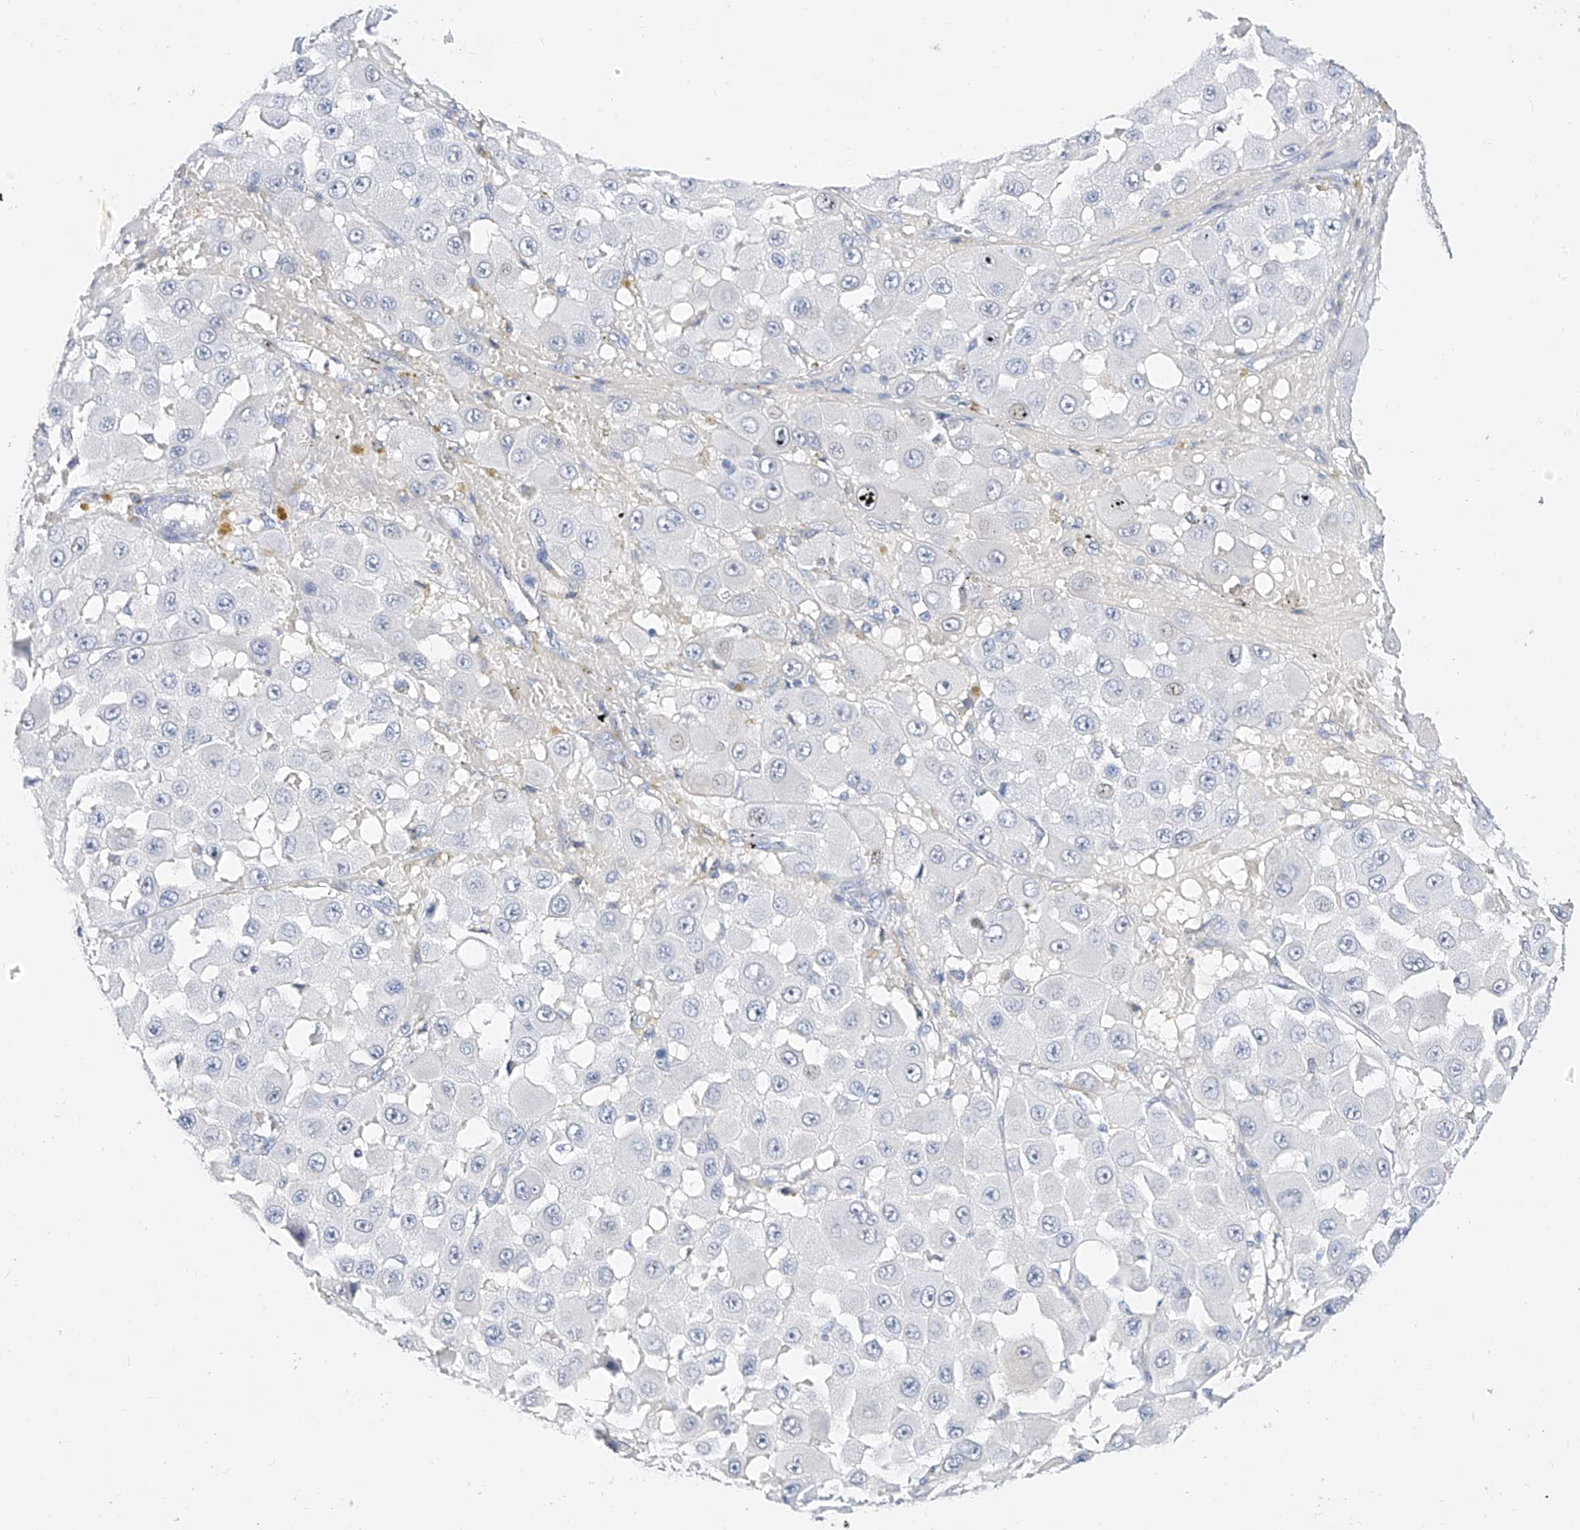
{"staining": {"intensity": "negative", "quantity": "none", "location": "none"}, "tissue": "melanoma", "cell_type": "Tumor cells", "image_type": "cancer", "snomed": [{"axis": "morphology", "description": "Malignant melanoma, NOS"}, {"axis": "topography", "description": "Skin"}], "caption": "Tumor cells are negative for protein expression in human melanoma.", "gene": "ZZEF1", "patient": {"sex": "female", "age": 81}}